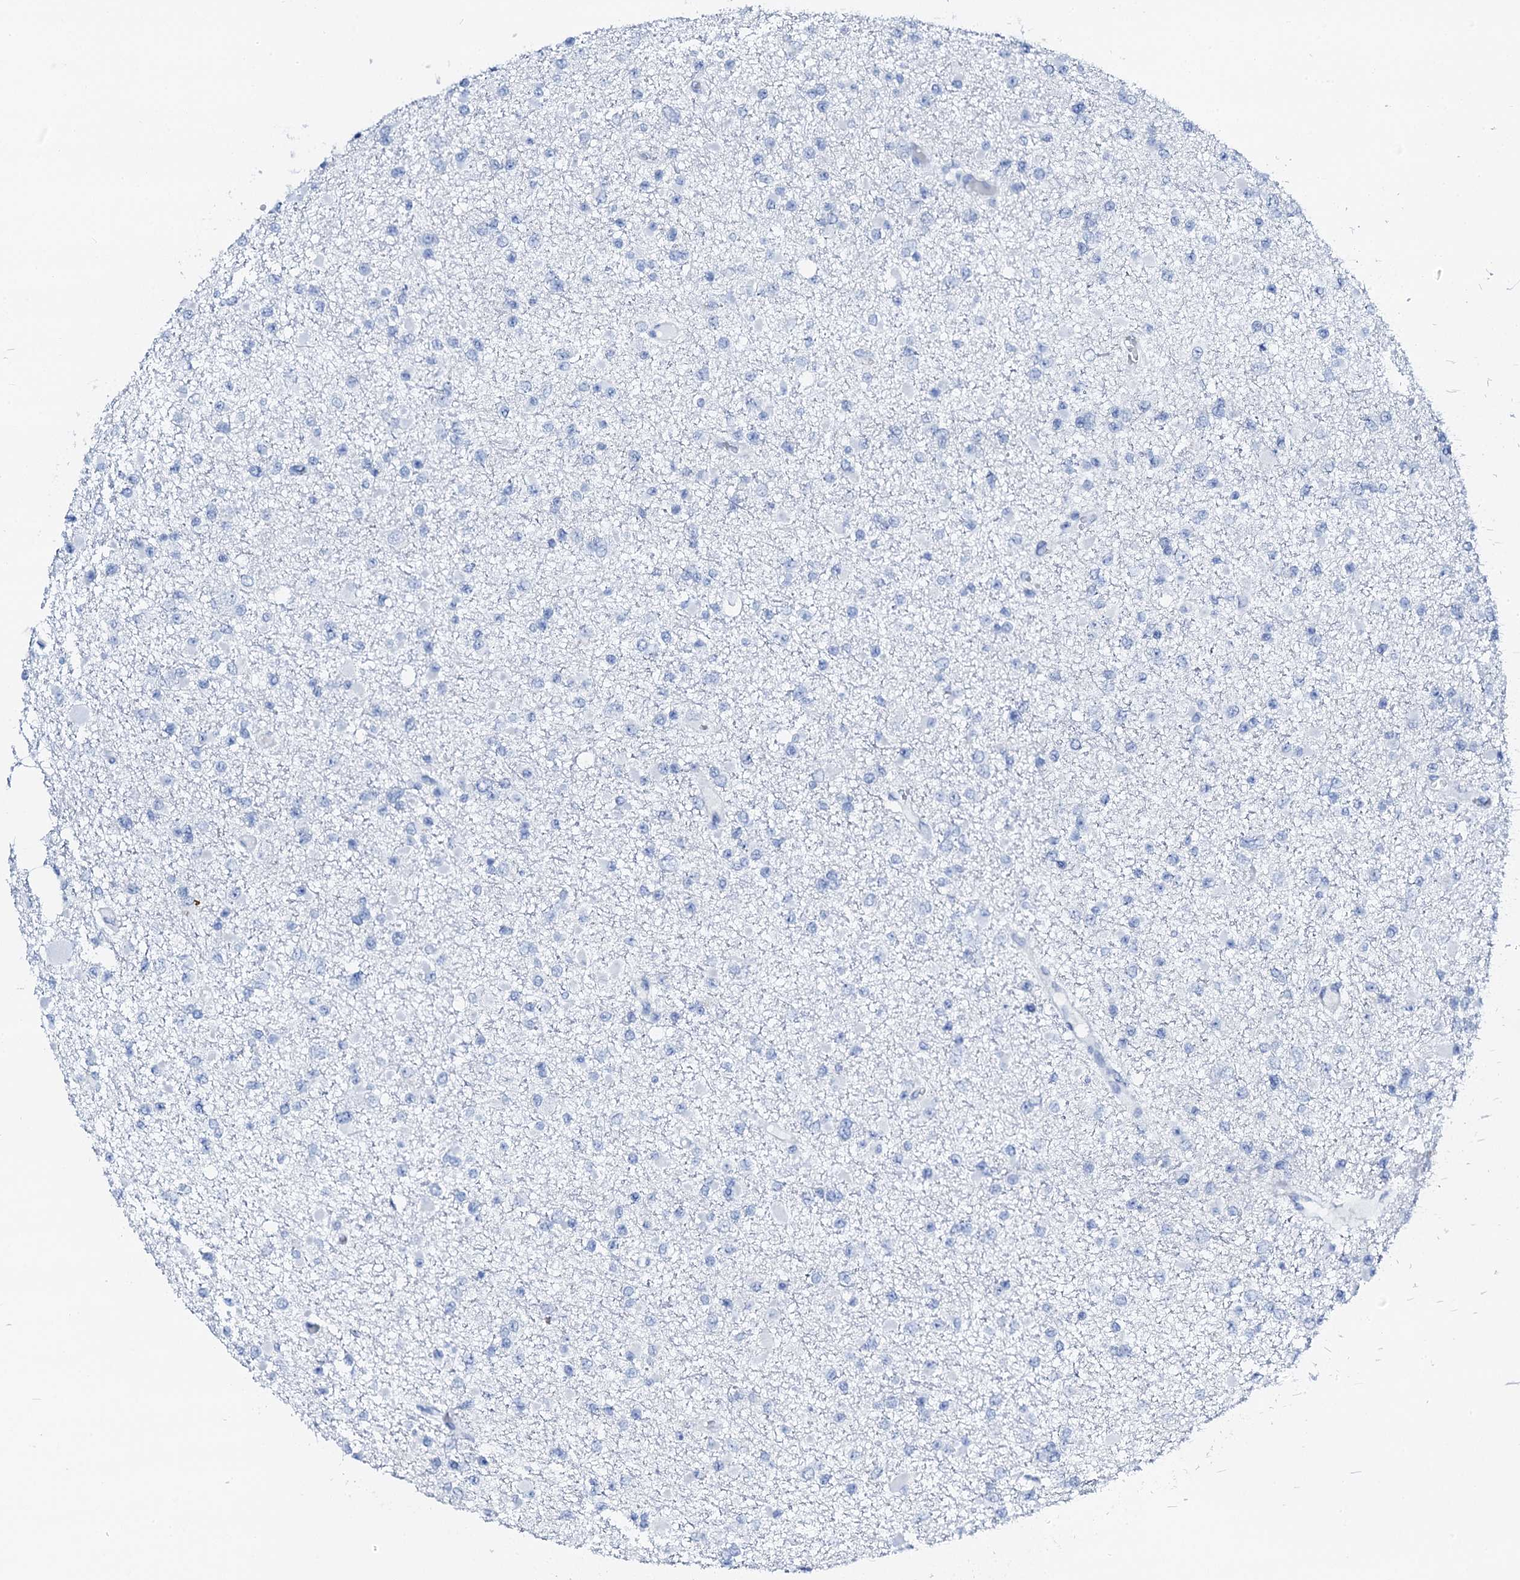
{"staining": {"intensity": "negative", "quantity": "none", "location": "none"}, "tissue": "glioma", "cell_type": "Tumor cells", "image_type": "cancer", "snomed": [{"axis": "morphology", "description": "Glioma, malignant, Low grade"}, {"axis": "topography", "description": "Brain"}], "caption": "This is a image of immunohistochemistry (IHC) staining of malignant glioma (low-grade), which shows no staining in tumor cells. (DAB (3,3'-diaminobenzidine) immunohistochemistry with hematoxylin counter stain).", "gene": "PTH", "patient": {"sex": "female", "age": 22}}